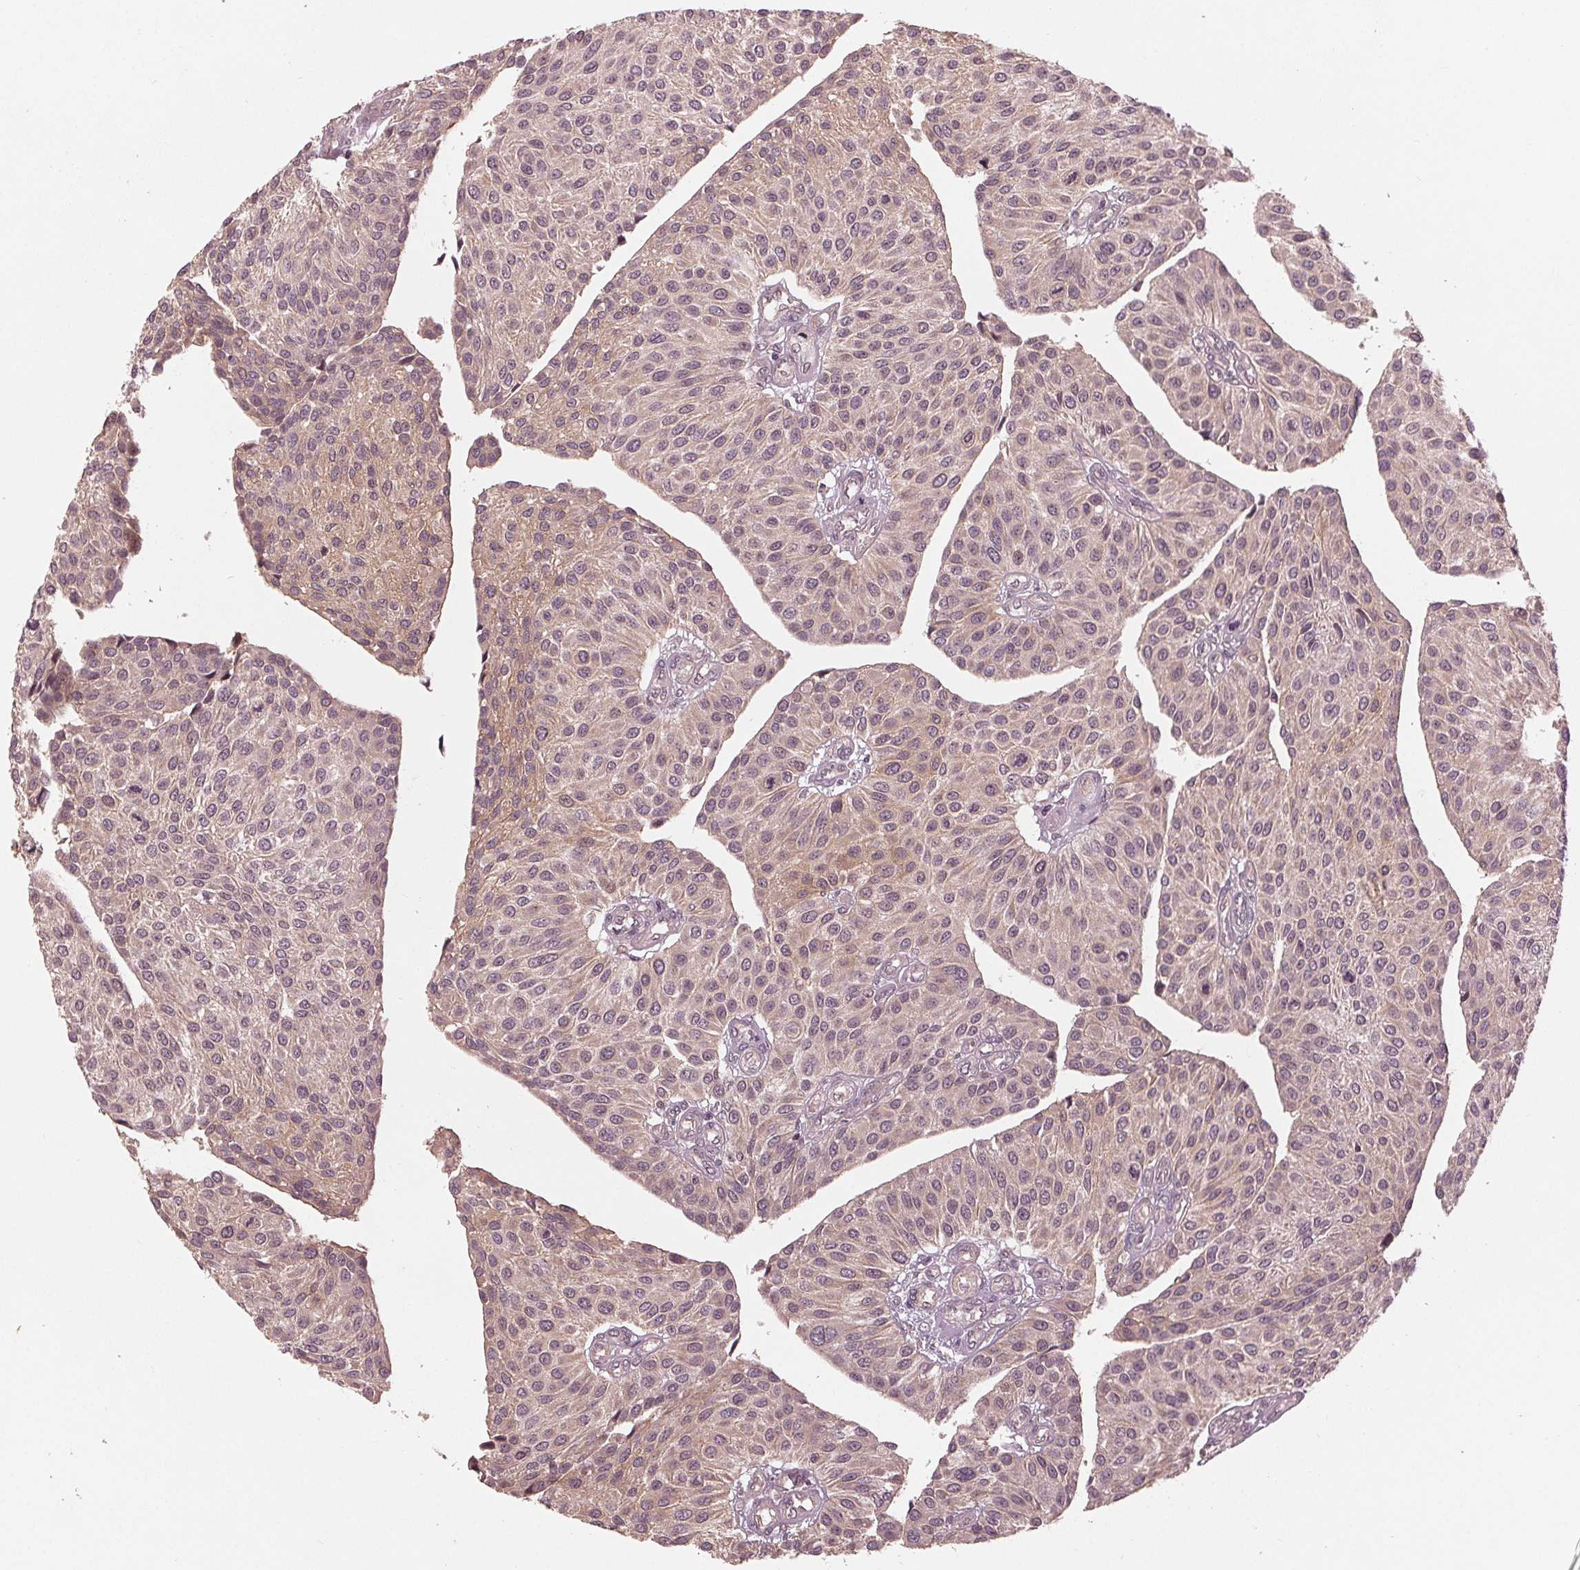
{"staining": {"intensity": "weak", "quantity": "<25%", "location": "cytoplasmic/membranous"}, "tissue": "urothelial cancer", "cell_type": "Tumor cells", "image_type": "cancer", "snomed": [{"axis": "morphology", "description": "Urothelial carcinoma, NOS"}, {"axis": "topography", "description": "Urinary bladder"}], "caption": "Immunohistochemistry of urothelial cancer reveals no staining in tumor cells. (DAB (3,3'-diaminobenzidine) IHC, high magnification).", "gene": "ZNF471", "patient": {"sex": "male", "age": 55}}